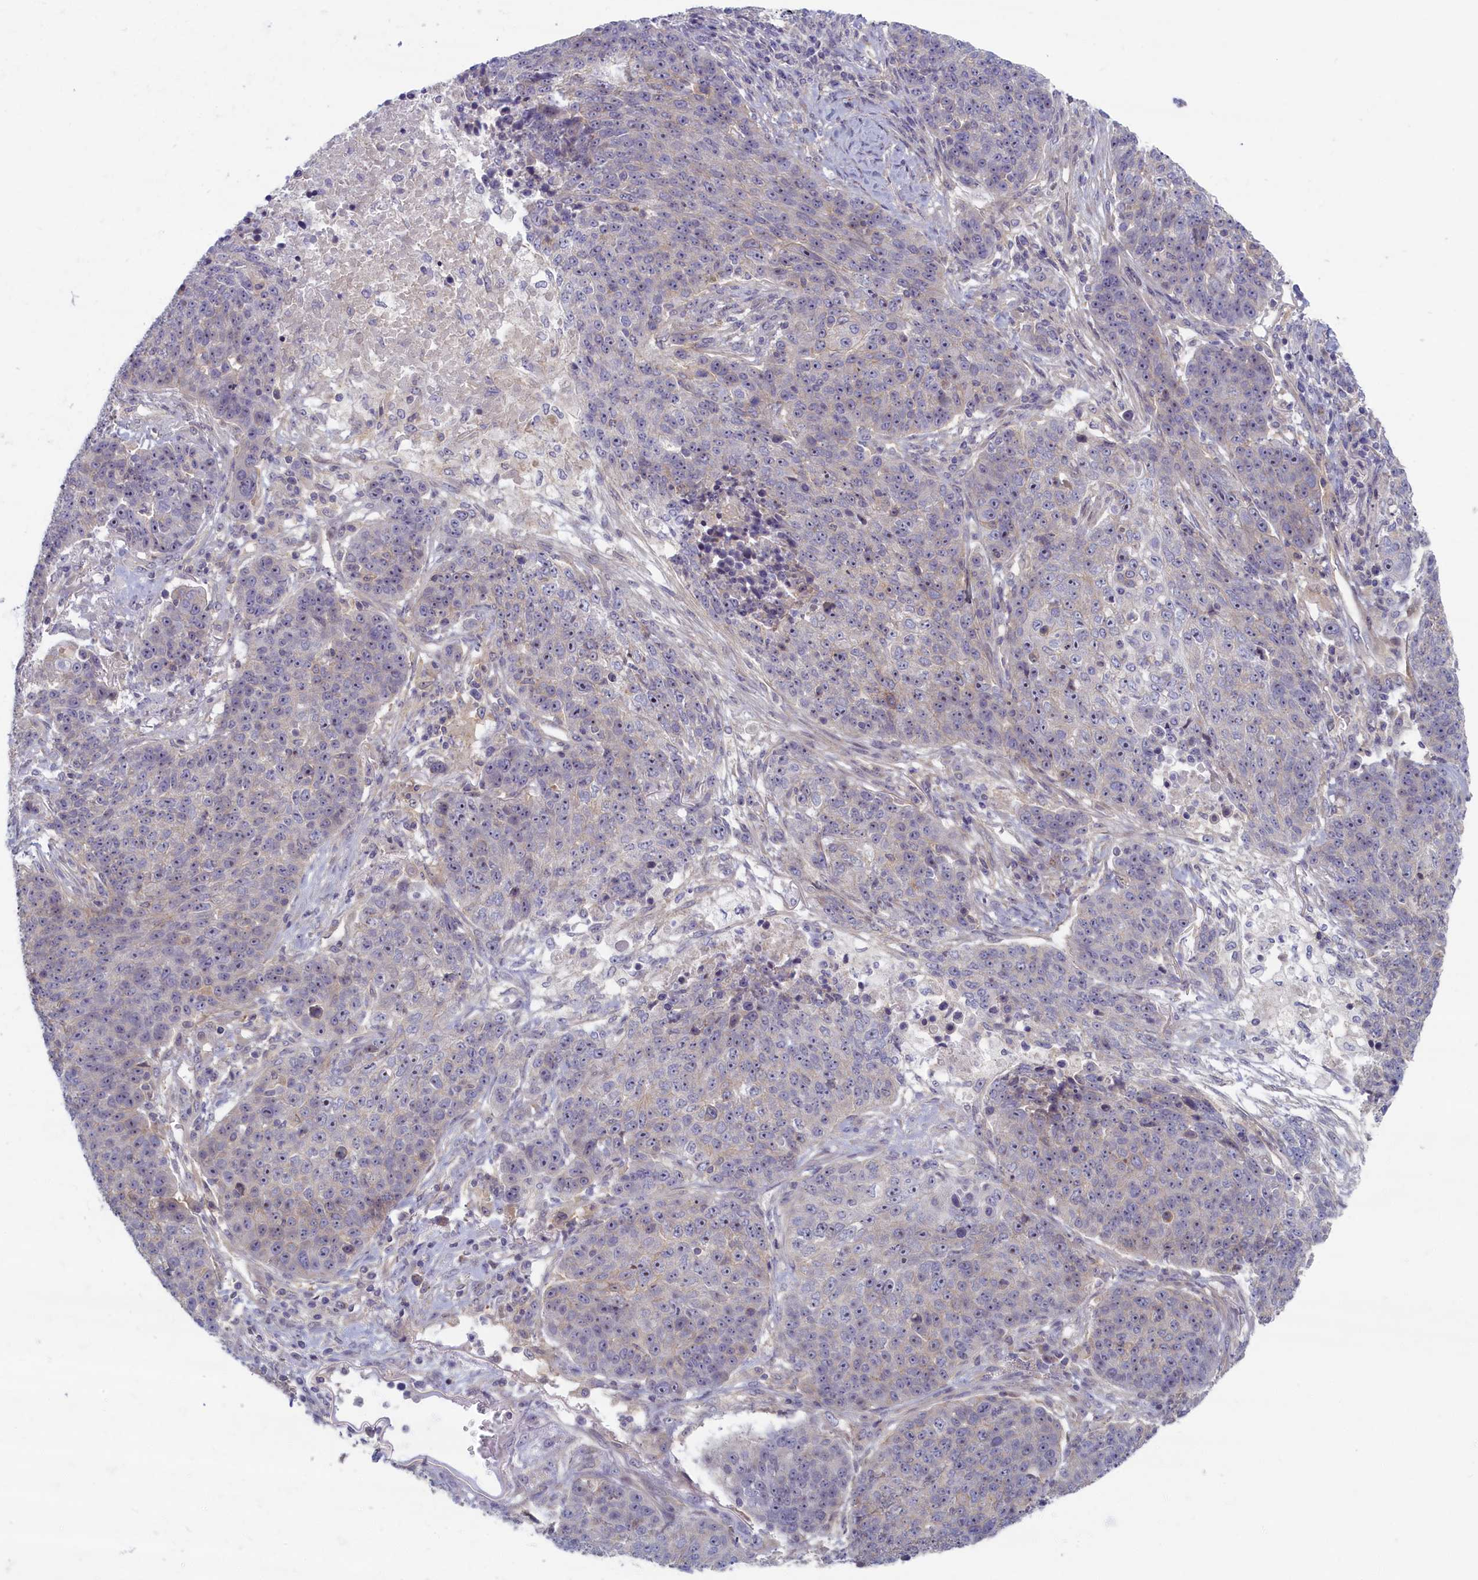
{"staining": {"intensity": "negative", "quantity": "none", "location": "none"}, "tissue": "lung cancer", "cell_type": "Tumor cells", "image_type": "cancer", "snomed": [{"axis": "morphology", "description": "Normal tissue, NOS"}, {"axis": "morphology", "description": "Squamous cell carcinoma, NOS"}, {"axis": "topography", "description": "Lymph node"}, {"axis": "topography", "description": "Lung"}], "caption": "The histopathology image demonstrates no staining of tumor cells in lung cancer (squamous cell carcinoma).", "gene": "TRPM4", "patient": {"sex": "male", "age": 66}}